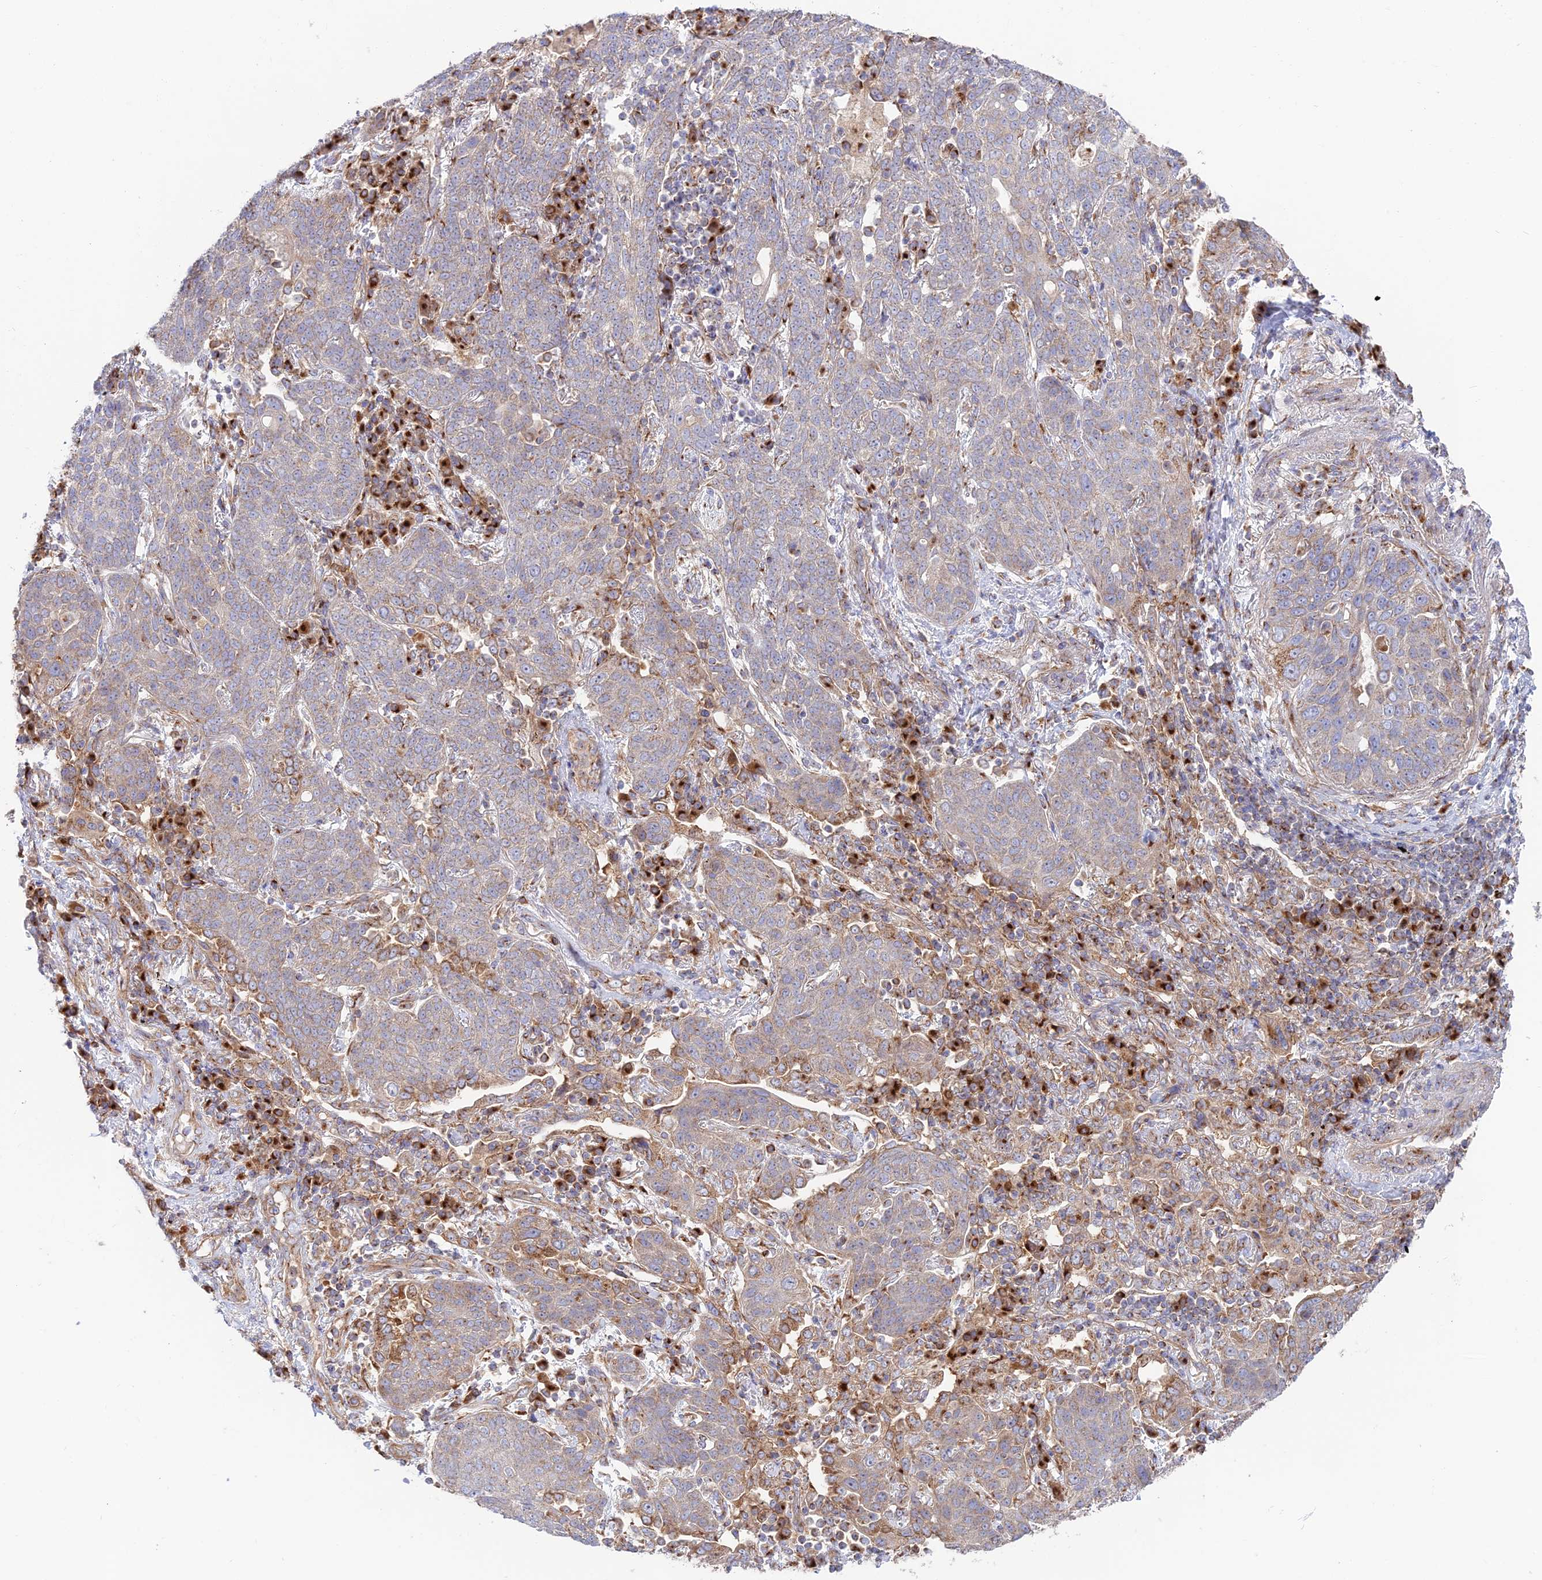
{"staining": {"intensity": "moderate", "quantity": "25%-75%", "location": "cytoplasmic/membranous"}, "tissue": "lung cancer", "cell_type": "Tumor cells", "image_type": "cancer", "snomed": [{"axis": "morphology", "description": "Squamous cell carcinoma, NOS"}, {"axis": "topography", "description": "Lung"}], "caption": "A micrograph of lung squamous cell carcinoma stained for a protein displays moderate cytoplasmic/membranous brown staining in tumor cells.", "gene": "GOLGA3", "patient": {"sex": "female", "age": 70}}